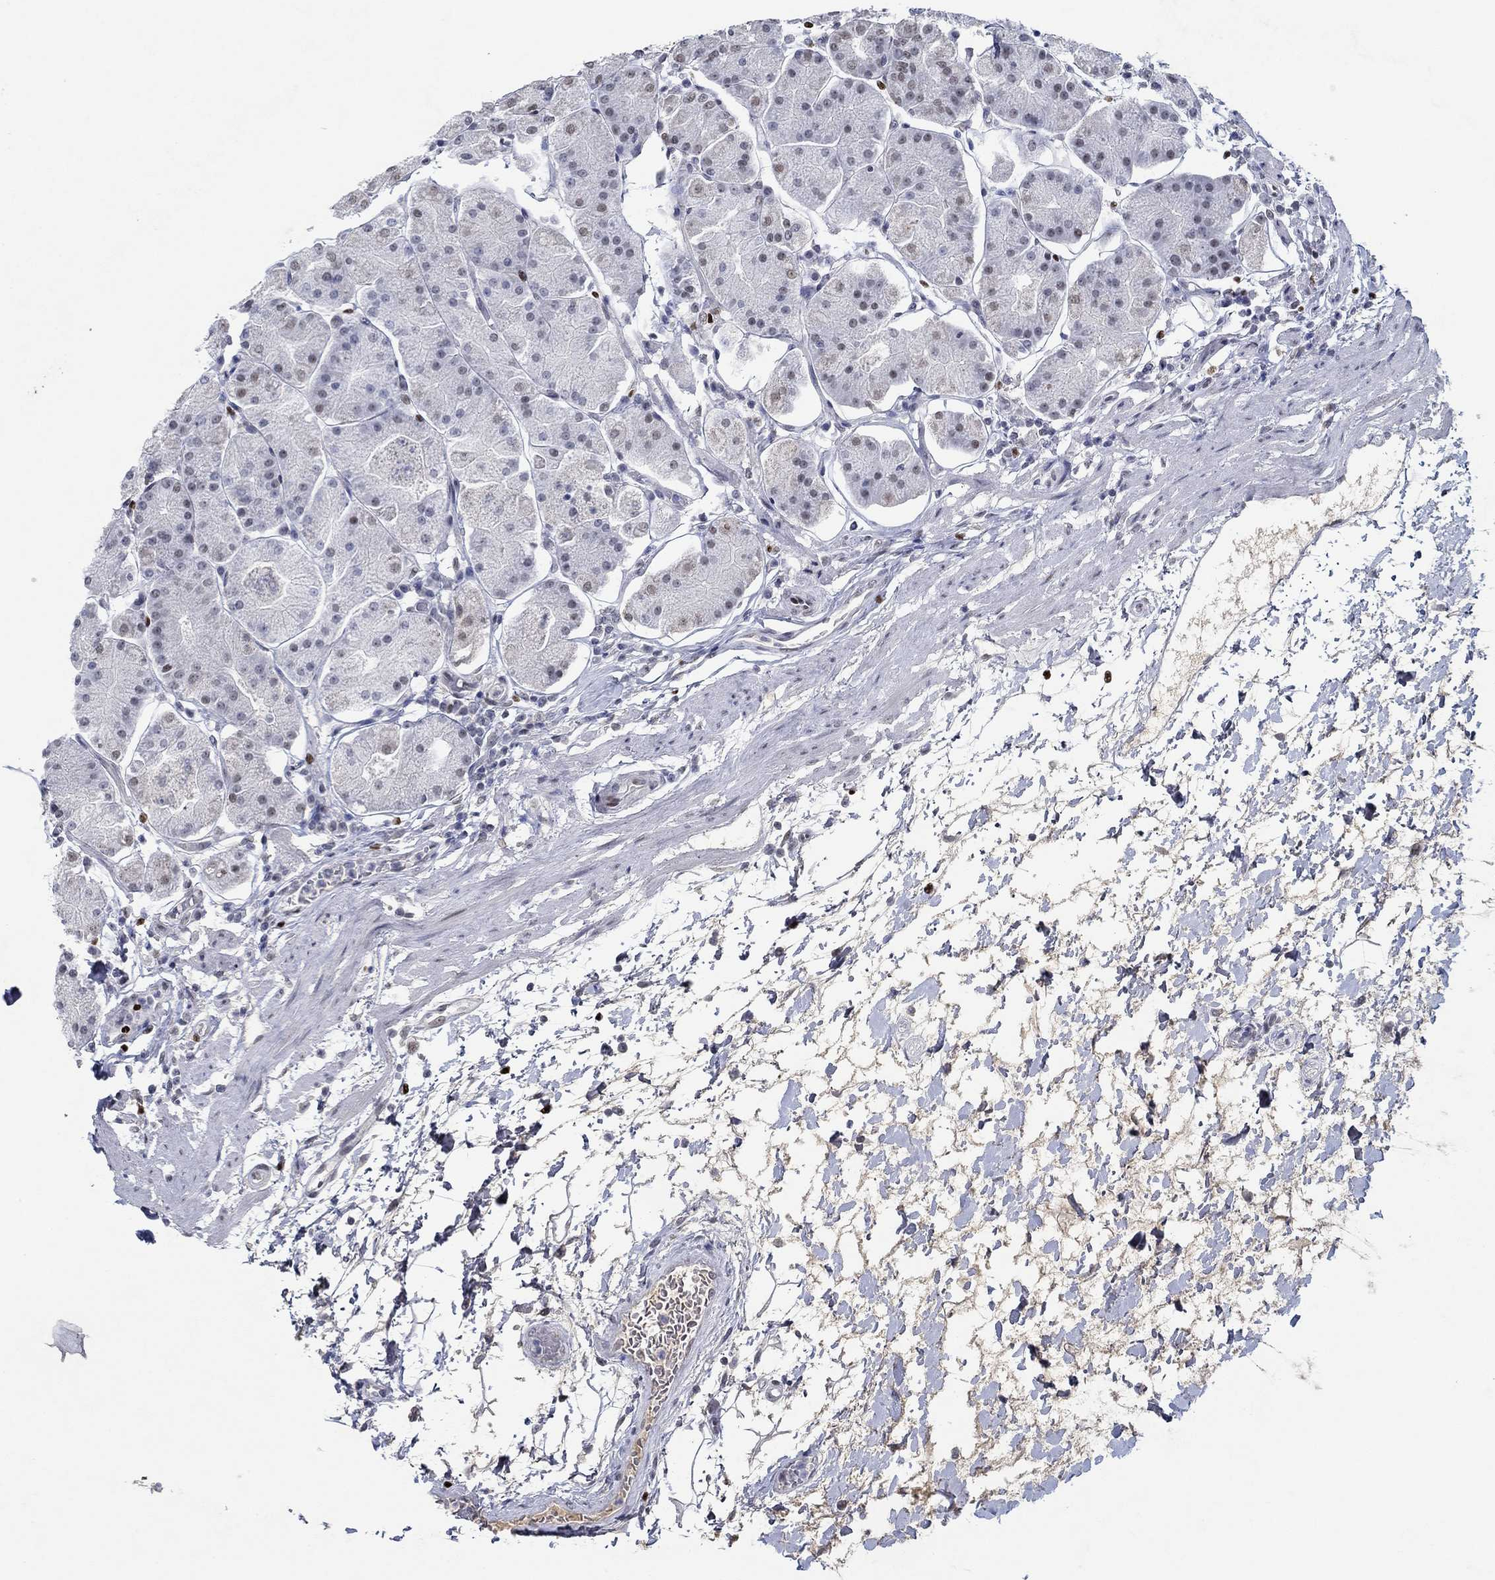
{"staining": {"intensity": "moderate", "quantity": "<25%", "location": "nuclear"}, "tissue": "stomach", "cell_type": "Glandular cells", "image_type": "normal", "snomed": [{"axis": "morphology", "description": "Normal tissue, NOS"}, {"axis": "topography", "description": "Stomach"}], "caption": "The image exhibits a brown stain indicating the presence of a protein in the nuclear of glandular cells in stomach.", "gene": "GATA2", "patient": {"sex": "male", "age": 54}}